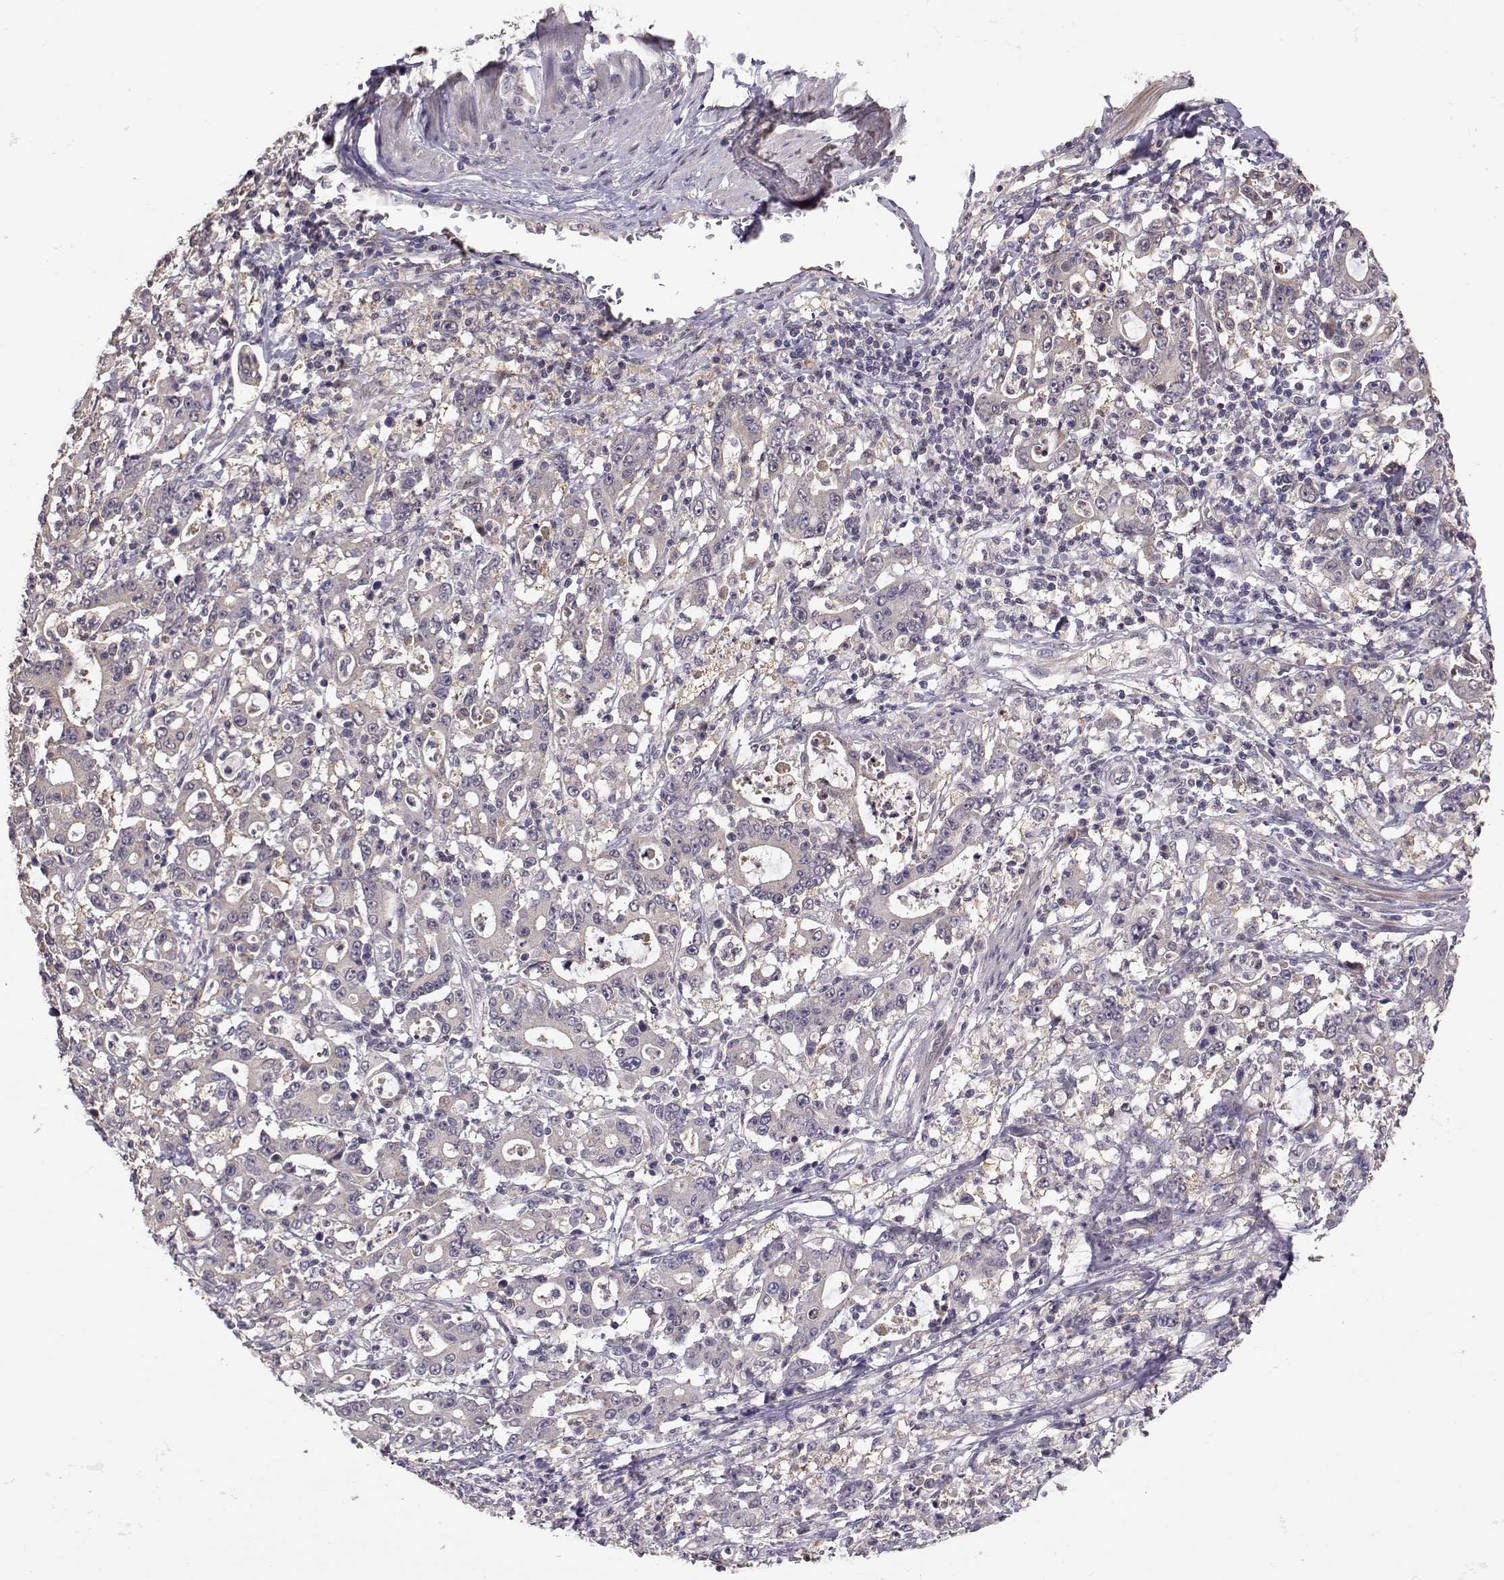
{"staining": {"intensity": "negative", "quantity": "none", "location": "none"}, "tissue": "stomach cancer", "cell_type": "Tumor cells", "image_type": "cancer", "snomed": [{"axis": "morphology", "description": "Adenocarcinoma, NOS"}, {"axis": "topography", "description": "Stomach, upper"}], "caption": "DAB (3,3'-diaminobenzidine) immunohistochemical staining of stomach adenocarcinoma demonstrates no significant staining in tumor cells.", "gene": "NCAM2", "patient": {"sex": "male", "age": 68}}